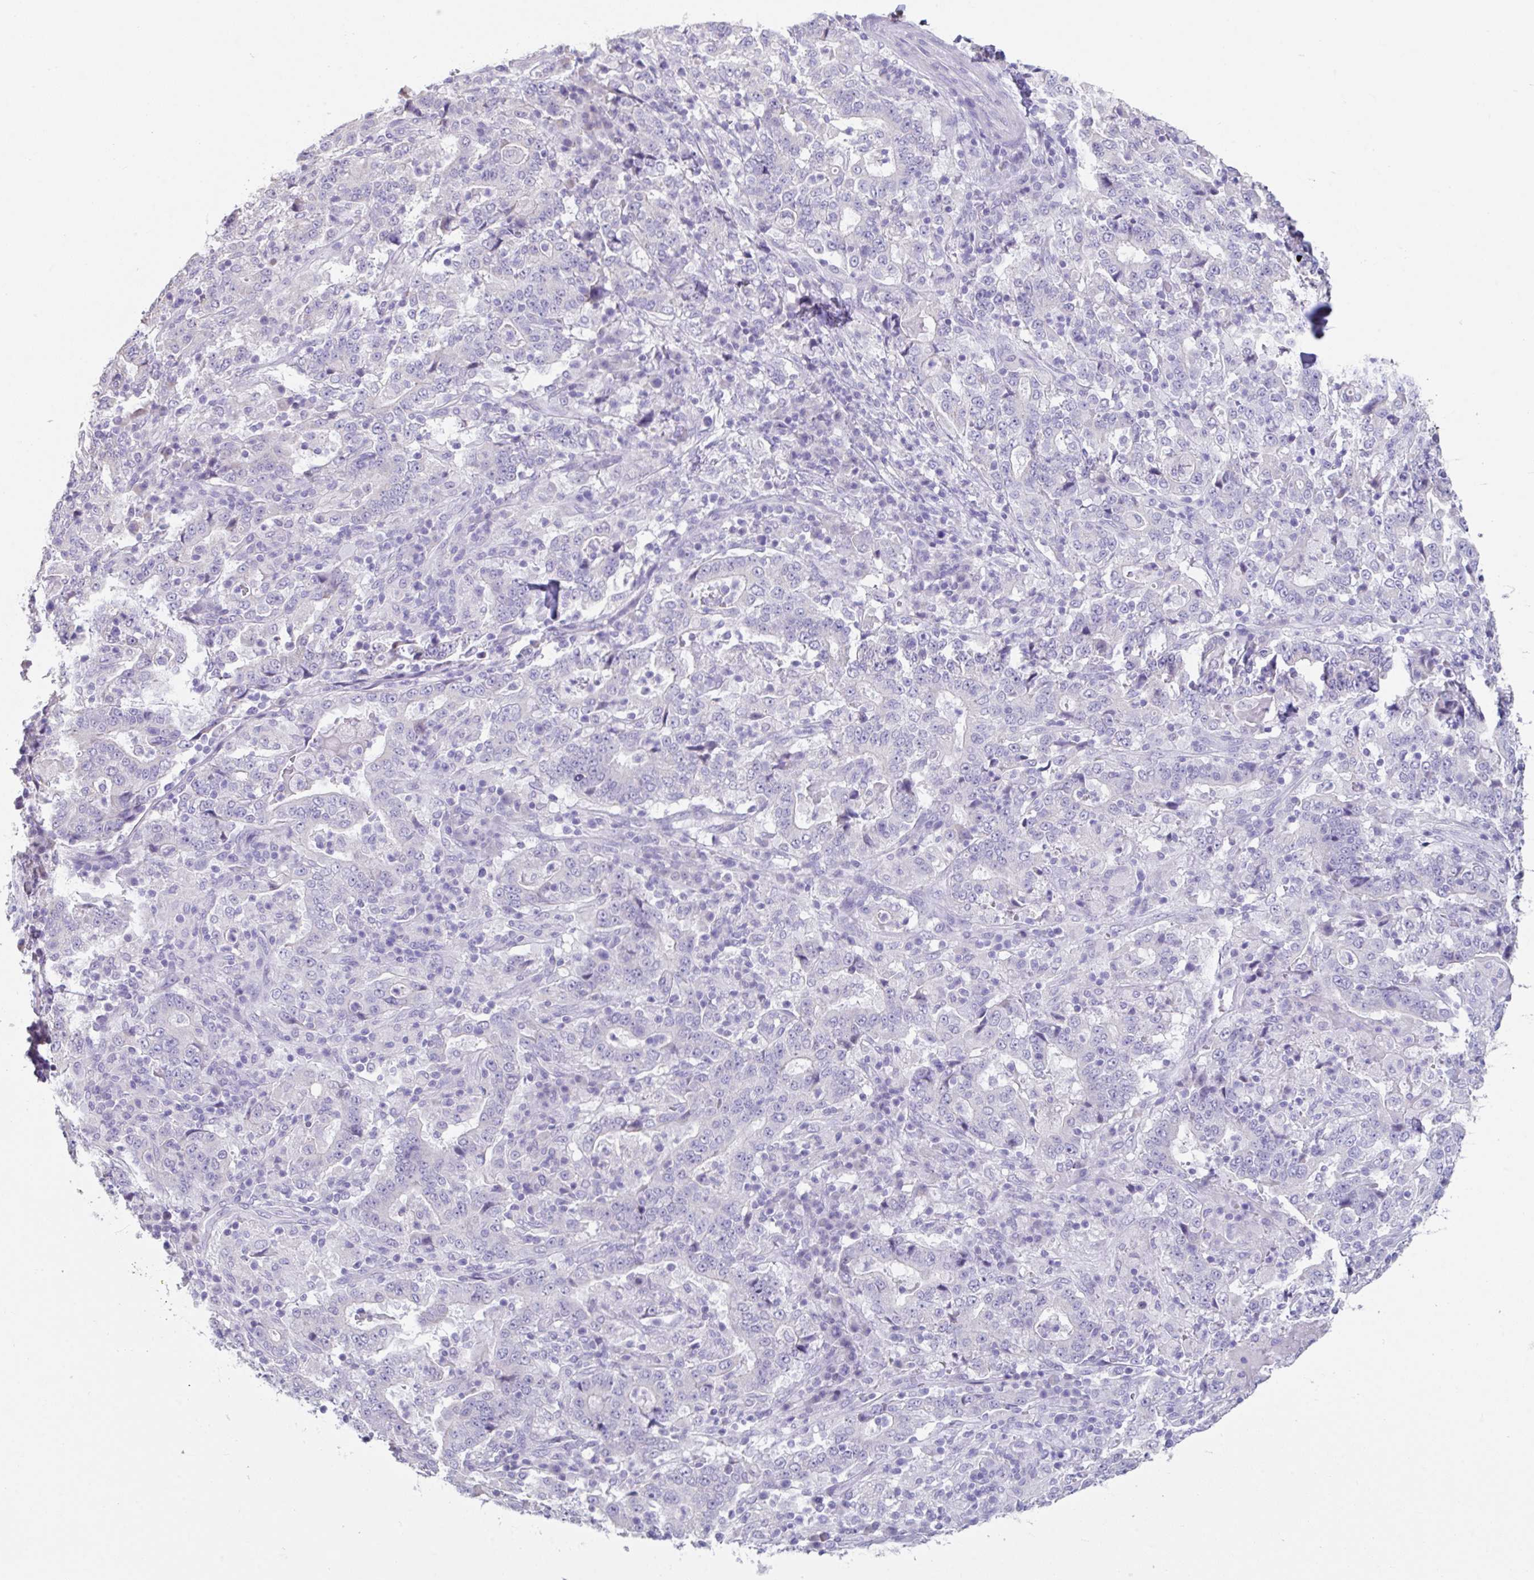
{"staining": {"intensity": "negative", "quantity": "none", "location": "none"}, "tissue": "stomach cancer", "cell_type": "Tumor cells", "image_type": "cancer", "snomed": [{"axis": "morphology", "description": "Normal tissue, NOS"}, {"axis": "morphology", "description": "Adenocarcinoma, NOS"}, {"axis": "topography", "description": "Stomach, upper"}, {"axis": "topography", "description": "Stomach"}], "caption": "Protein analysis of stomach cancer shows no significant staining in tumor cells.", "gene": "SLC44A4", "patient": {"sex": "male", "age": 59}}